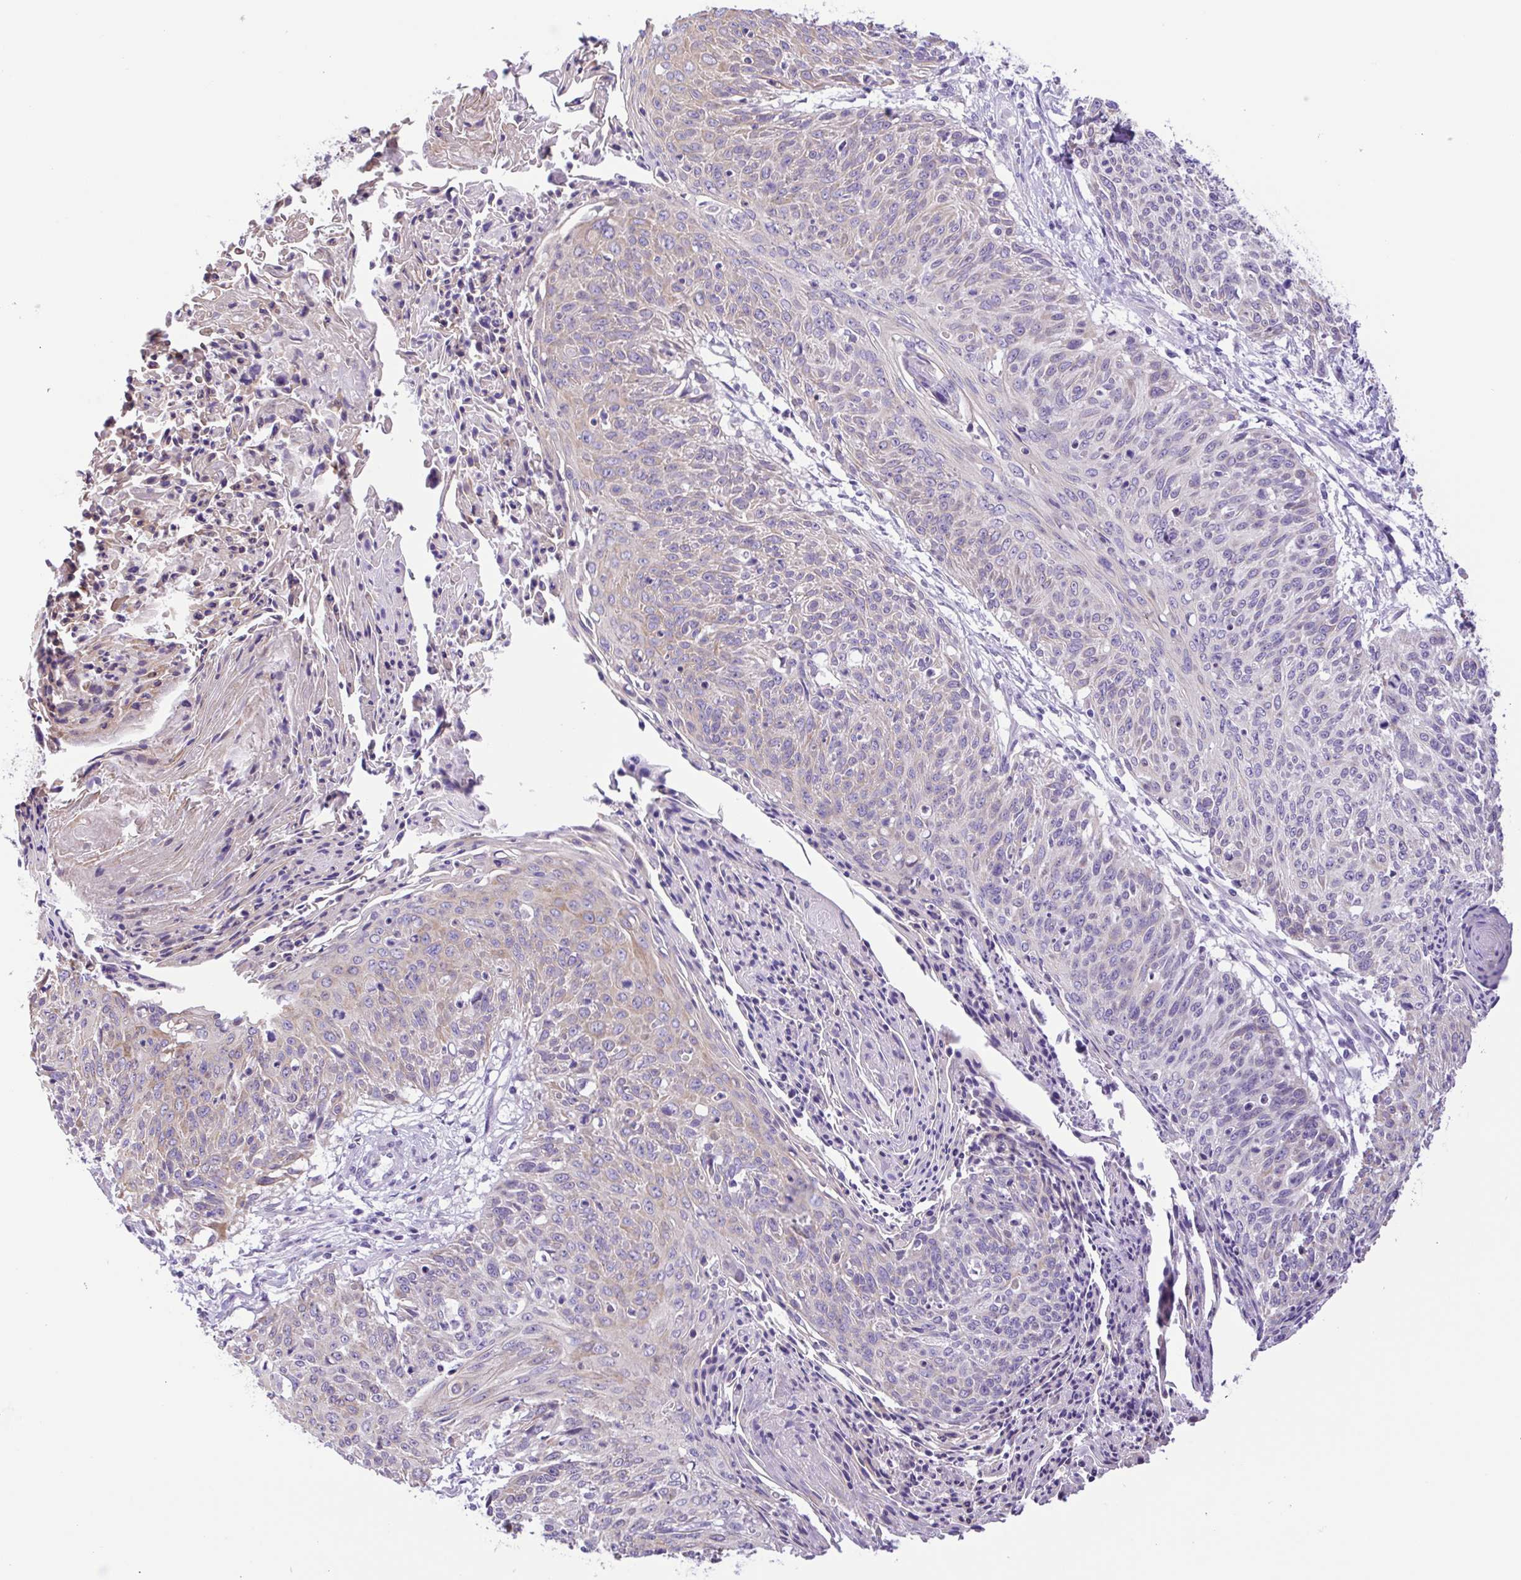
{"staining": {"intensity": "weak", "quantity": "<25%", "location": "cytoplasmic/membranous"}, "tissue": "cervical cancer", "cell_type": "Tumor cells", "image_type": "cancer", "snomed": [{"axis": "morphology", "description": "Squamous cell carcinoma, NOS"}, {"axis": "topography", "description": "Cervix"}], "caption": "Immunohistochemistry (IHC) photomicrograph of cervical squamous cell carcinoma stained for a protein (brown), which displays no expression in tumor cells.", "gene": "TGM3", "patient": {"sex": "female", "age": 45}}